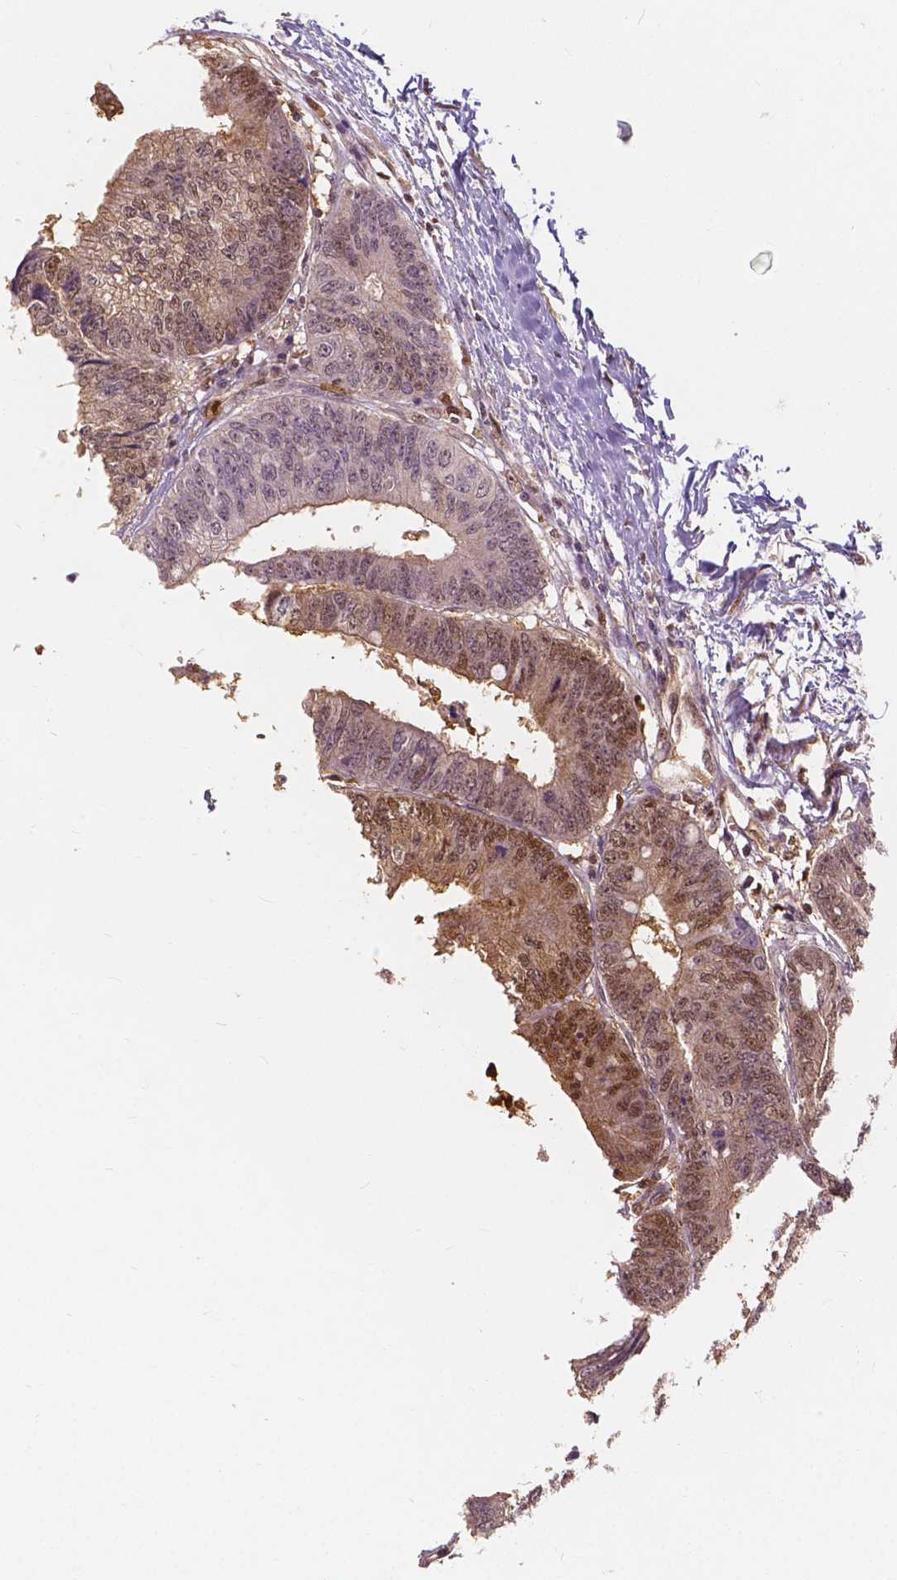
{"staining": {"intensity": "moderate", "quantity": ">75%", "location": "cytoplasmic/membranous,nuclear"}, "tissue": "colorectal cancer", "cell_type": "Tumor cells", "image_type": "cancer", "snomed": [{"axis": "morphology", "description": "Adenocarcinoma, NOS"}, {"axis": "topography", "description": "Rectum"}], "caption": "Approximately >75% of tumor cells in colorectal adenocarcinoma reveal moderate cytoplasmic/membranous and nuclear protein expression as visualized by brown immunohistochemical staining.", "gene": "NAPRT", "patient": {"sex": "male", "age": 63}}